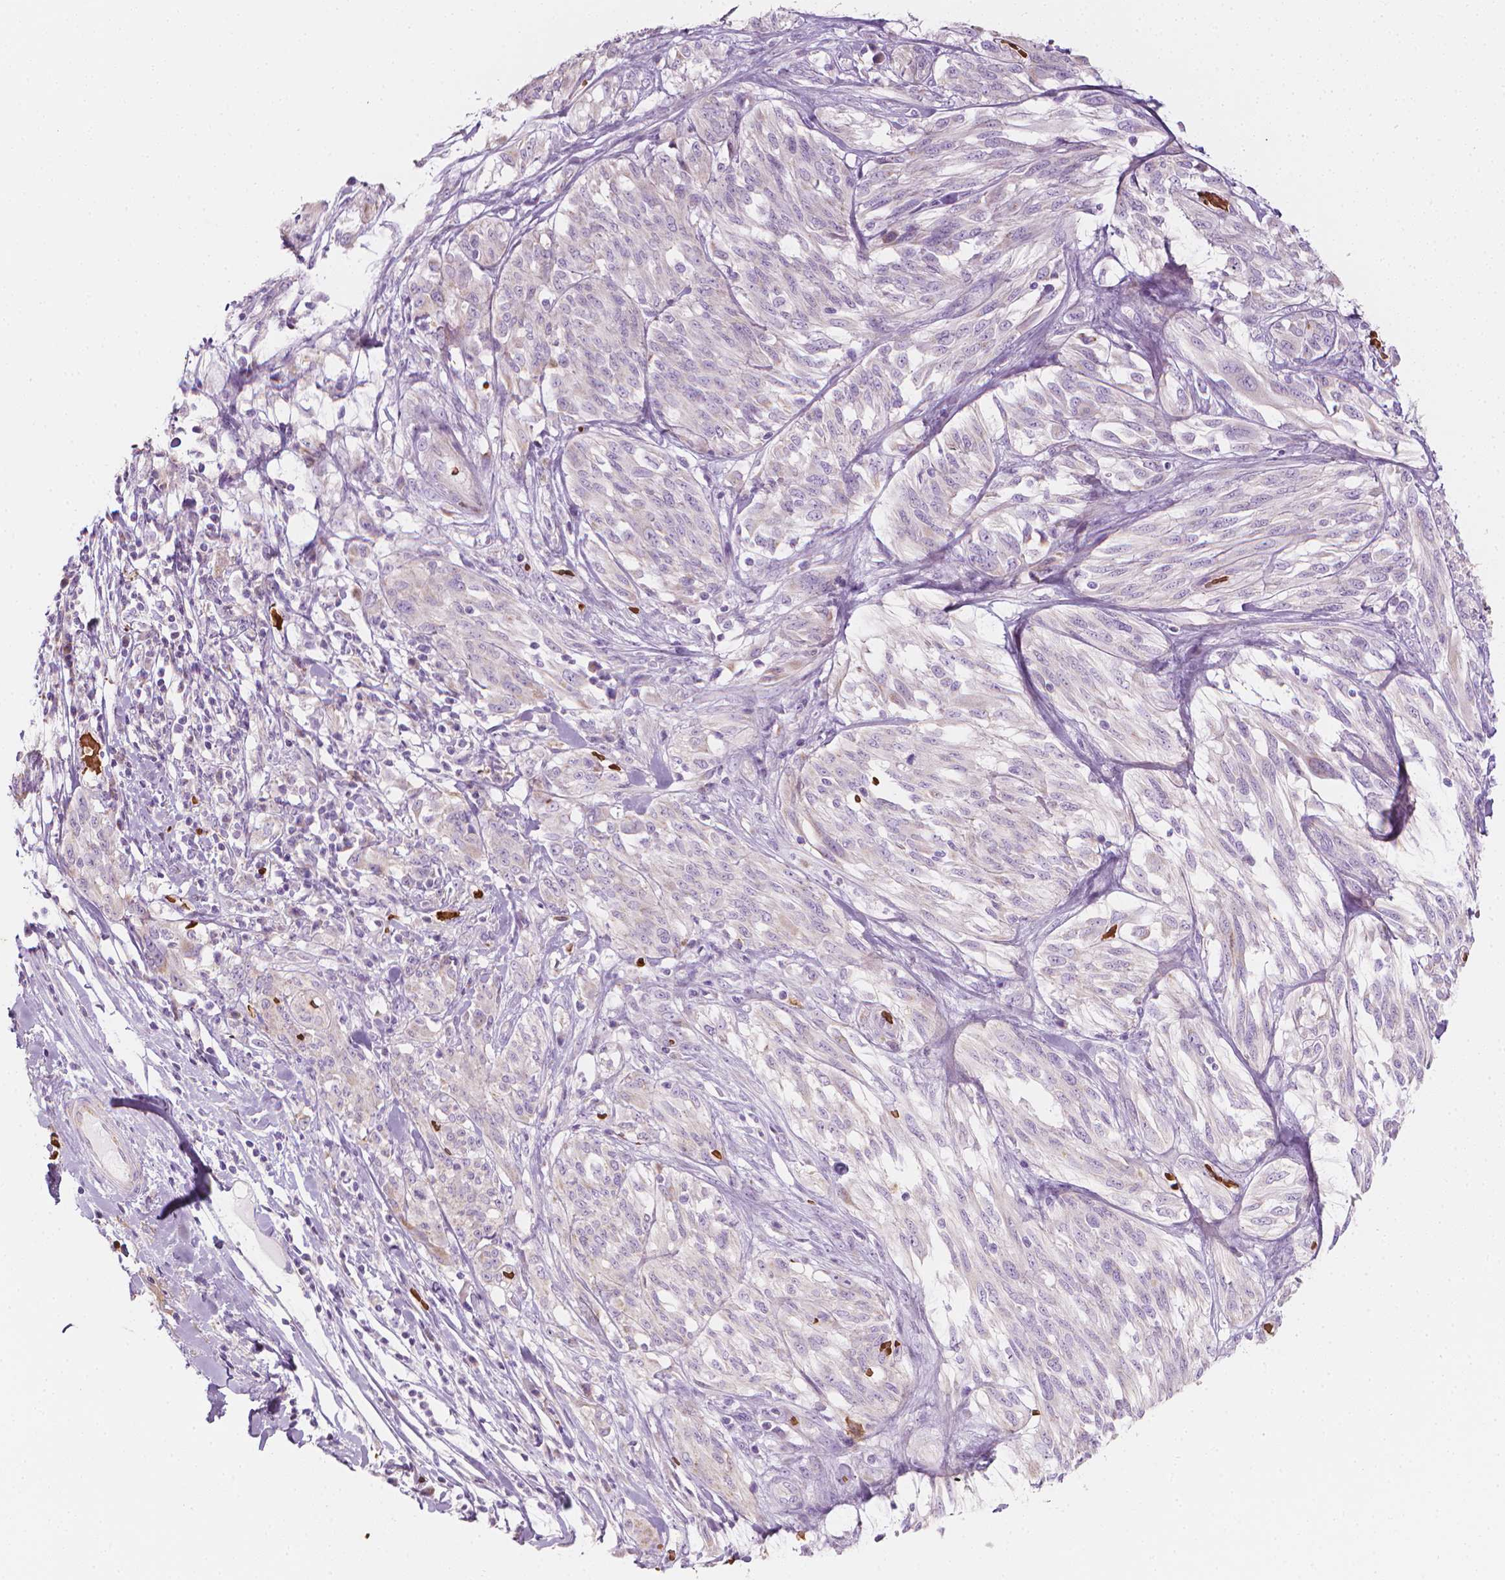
{"staining": {"intensity": "negative", "quantity": "none", "location": "none"}, "tissue": "melanoma", "cell_type": "Tumor cells", "image_type": "cancer", "snomed": [{"axis": "morphology", "description": "Malignant melanoma, NOS"}, {"axis": "topography", "description": "Skin"}], "caption": "Melanoma was stained to show a protein in brown. There is no significant positivity in tumor cells.", "gene": "CES1", "patient": {"sex": "female", "age": 91}}